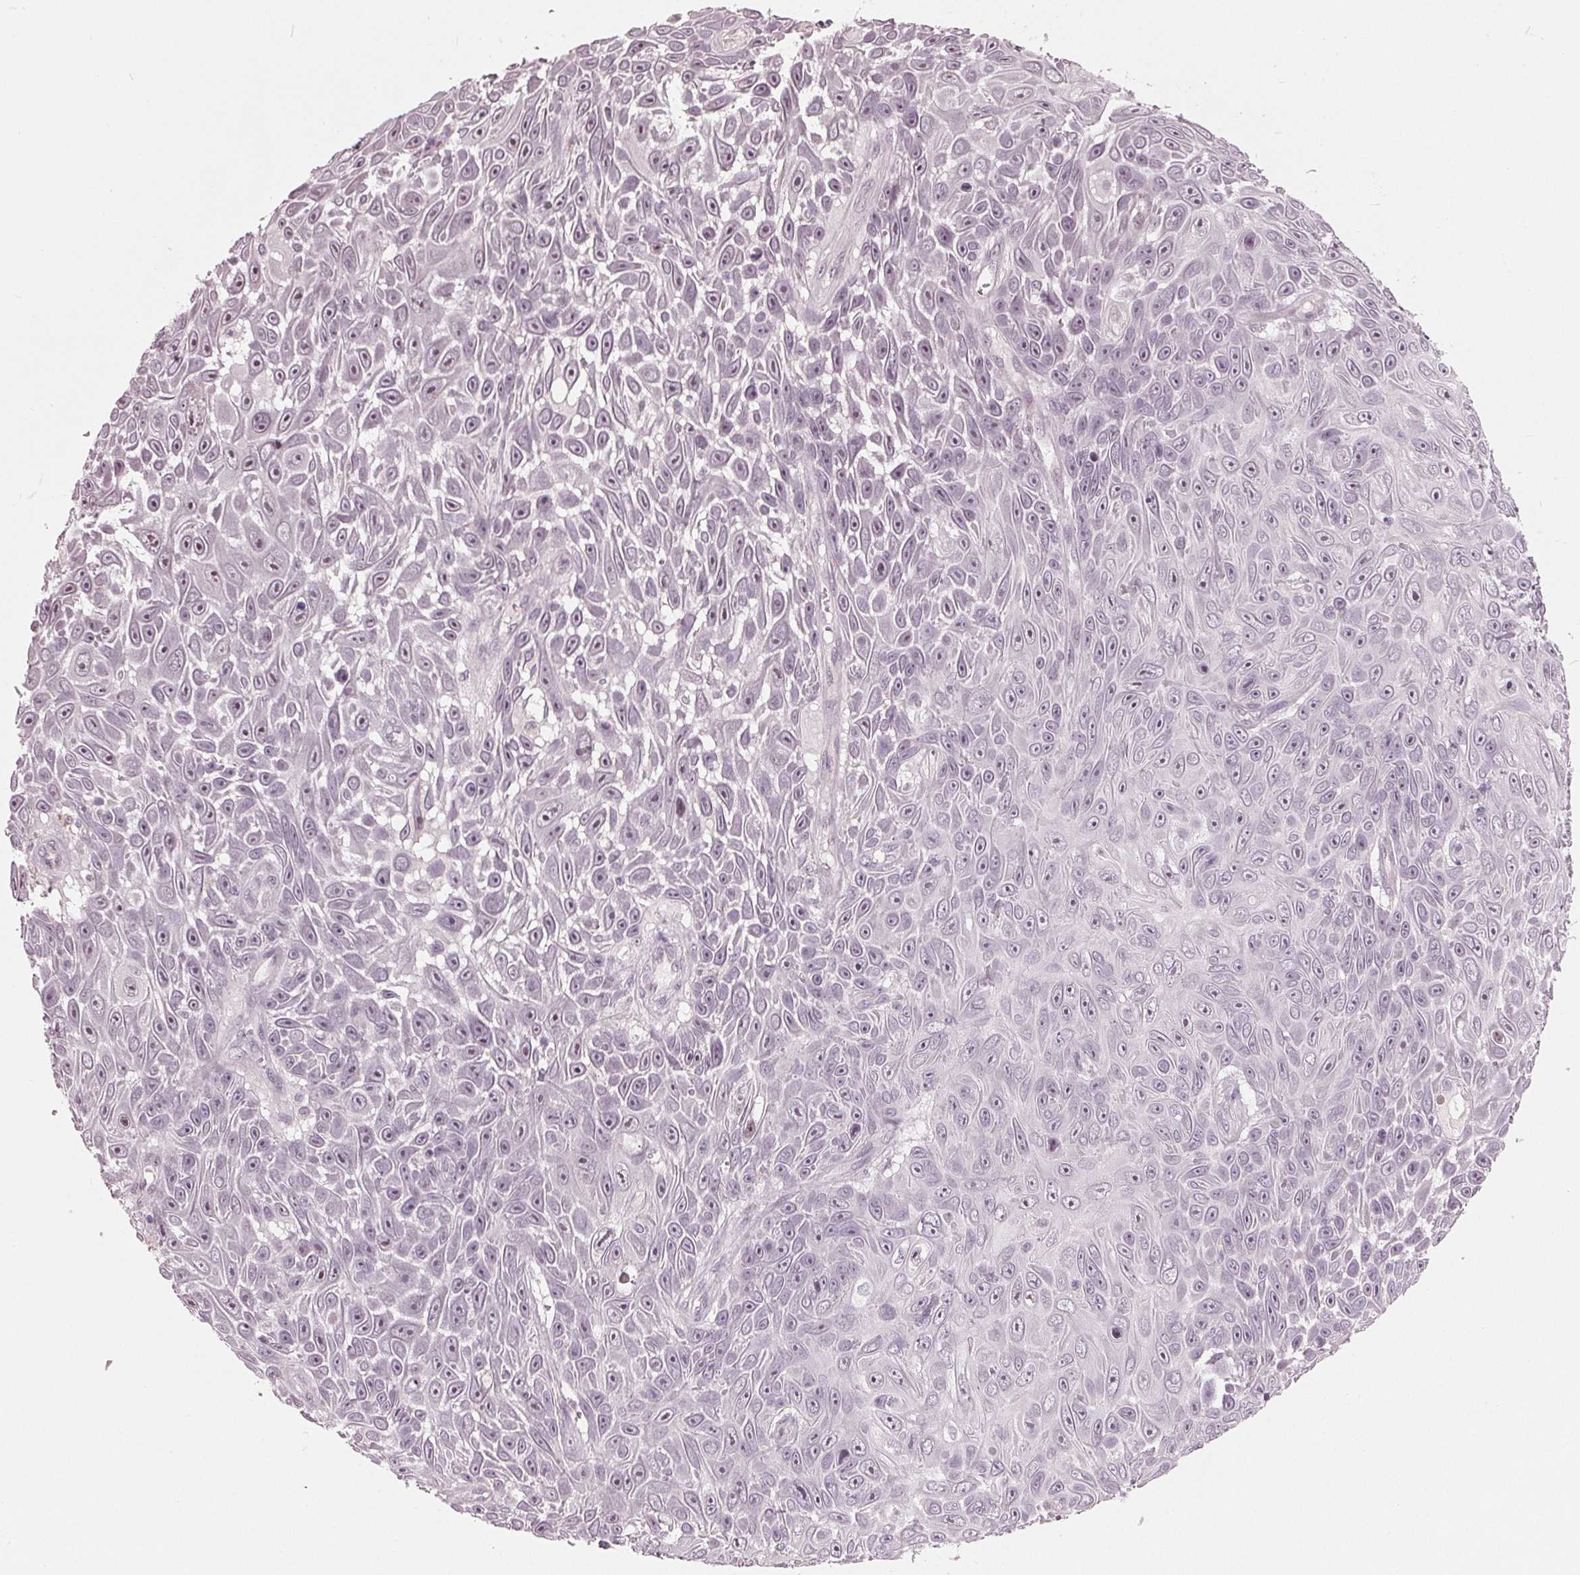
{"staining": {"intensity": "negative", "quantity": "none", "location": "none"}, "tissue": "skin cancer", "cell_type": "Tumor cells", "image_type": "cancer", "snomed": [{"axis": "morphology", "description": "Squamous cell carcinoma, NOS"}, {"axis": "topography", "description": "Skin"}], "caption": "Immunohistochemistry photomicrograph of neoplastic tissue: skin cancer (squamous cell carcinoma) stained with DAB (3,3'-diaminobenzidine) reveals no significant protein positivity in tumor cells.", "gene": "ADPRHL1", "patient": {"sex": "male", "age": 82}}